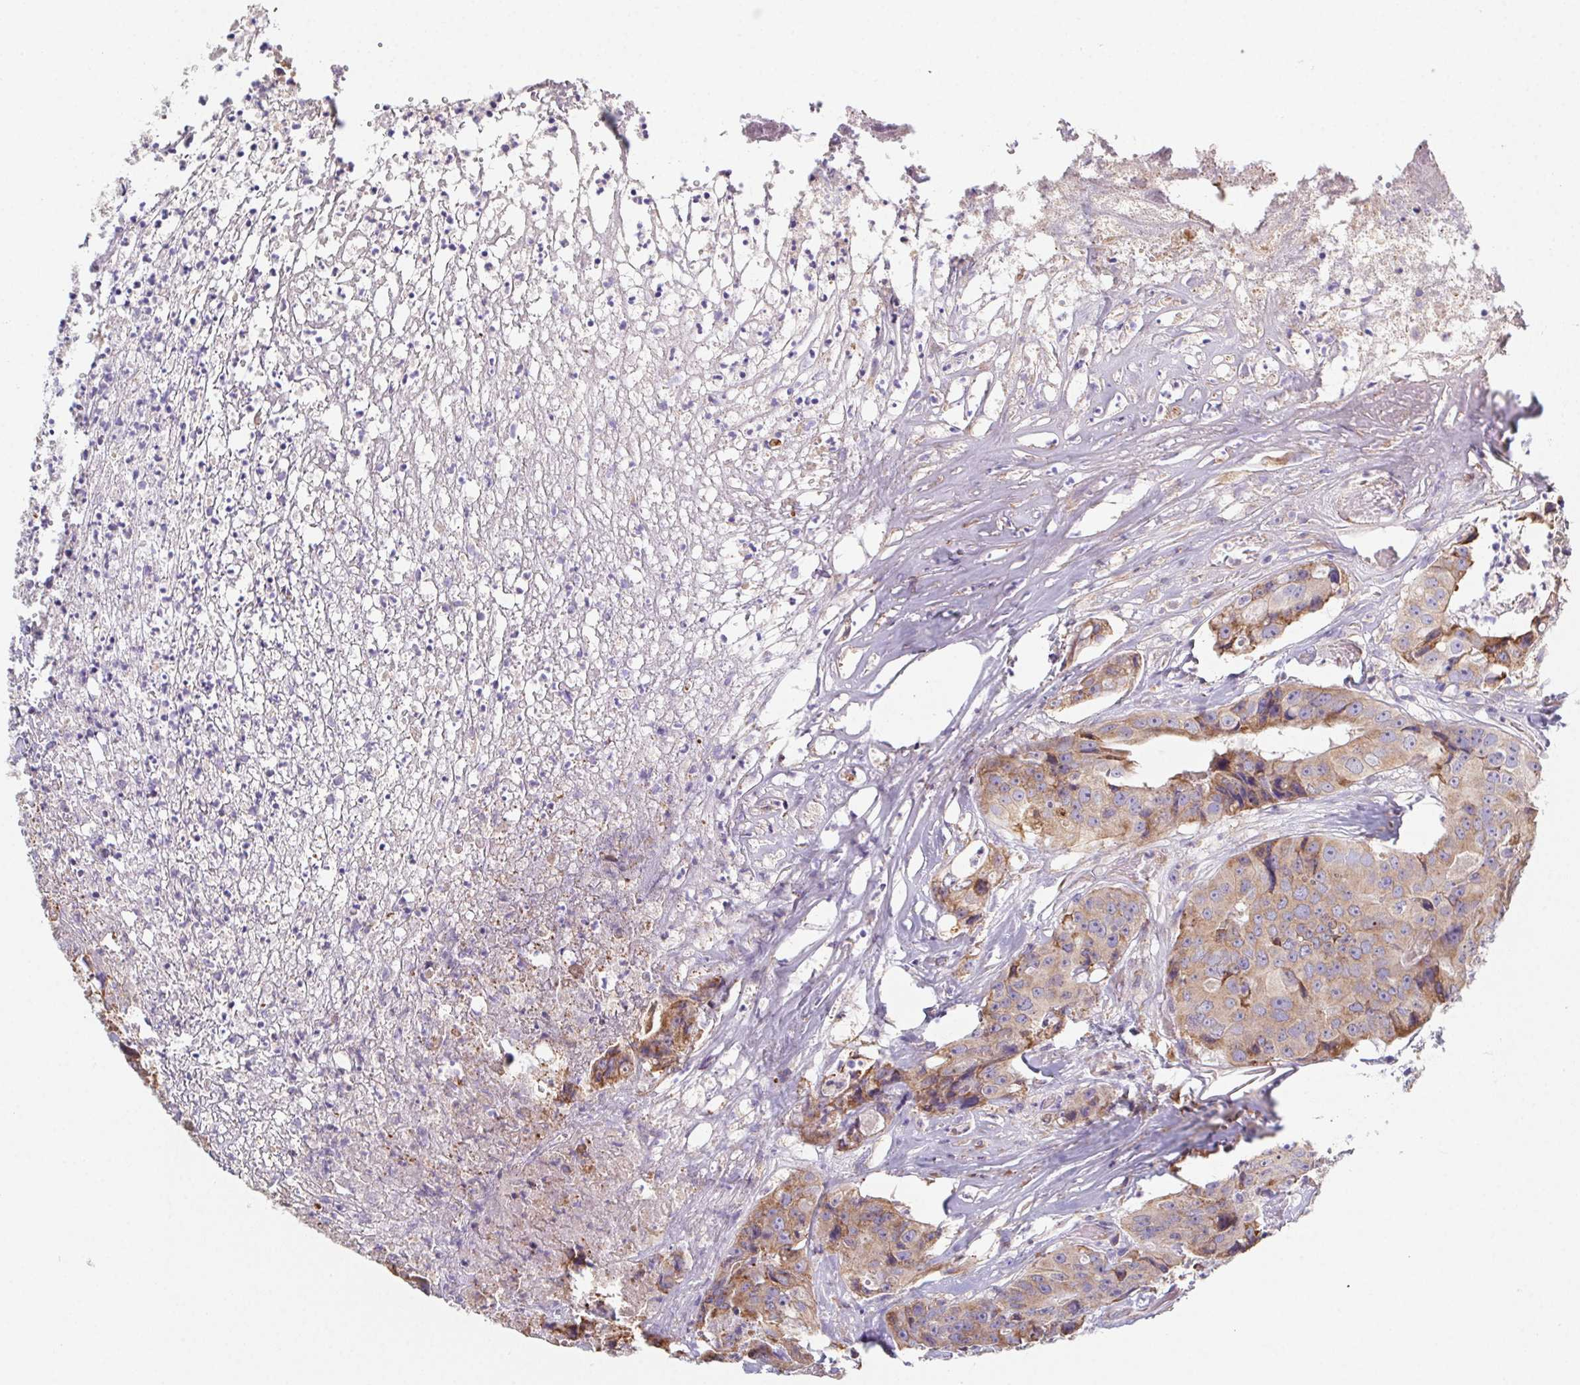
{"staining": {"intensity": "moderate", "quantity": ">75%", "location": "cytoplasmic/membranous"}, "tissue": "colorectal cancer", "cell_type": "Tumor cells", "image_type": "cancer", "snomed": [{"axis": "morphology", "description": "Adenocarcinoma, NOS"}, {"axis": "topography", "description": "Rectum"}], "caption": "Immunohistochemical staining of human colorectal adenocarcinoma shows medium levels of moderate cytoplasmic/membranous protein positivity in approximately >75% of tumor cells. (IHC, brightfield microscopy, high magnification).", "gene": "ADAM8", "patient": {"sex": "female", "age": 62}}